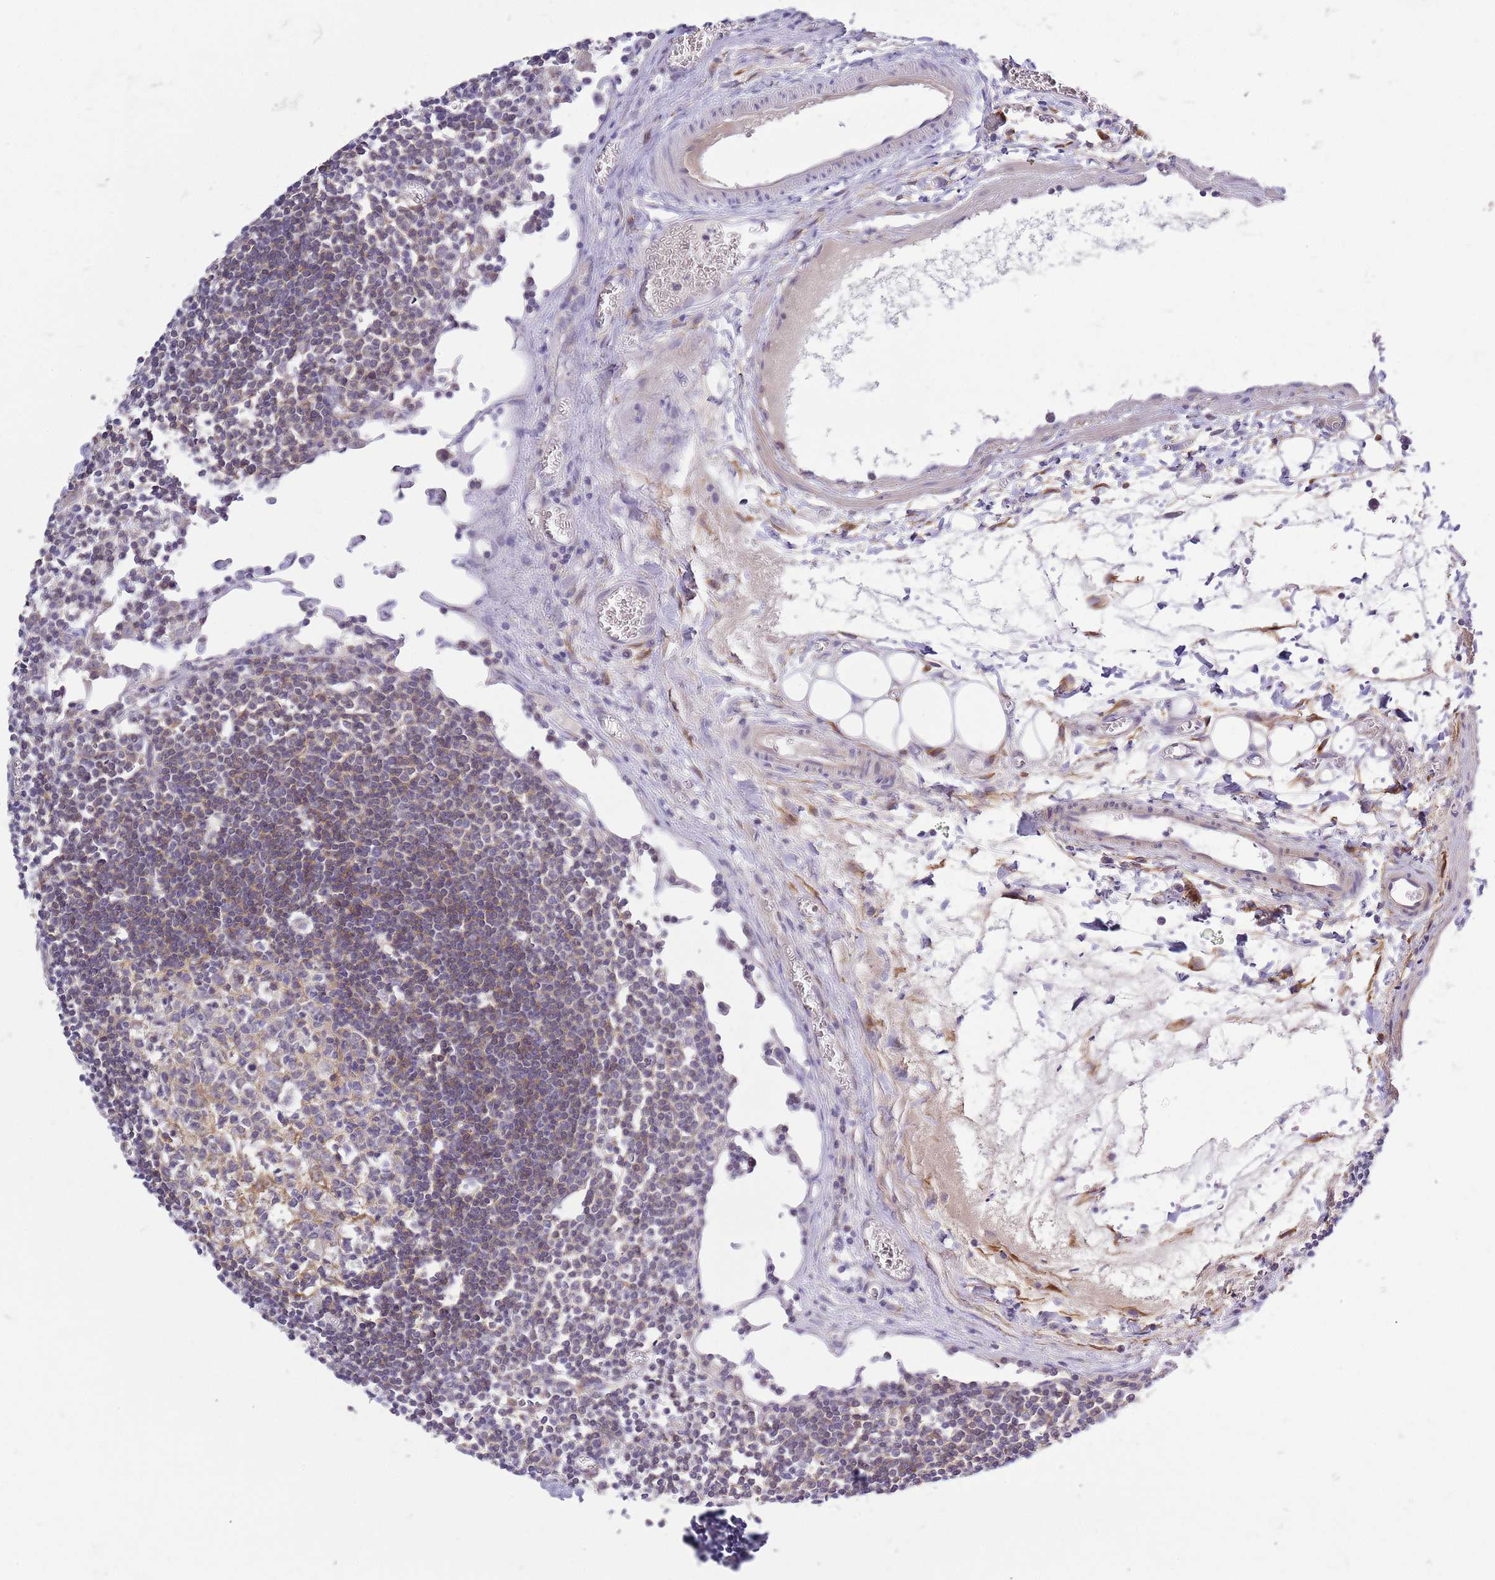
{"staining": {"intensity": "negative", "quantity": "none", "location": "none"}, "tissue": "lymph node", "cell_type": "Germinal center cells", "image_type": "normal", "snomed": [{"axis": "morphology", "description": "Normal tissue, NOS"}, {"axis": "topography", "description": "Lymph node"}], "caption": "Immunohistochemical staining of unremarkable lymph node exhibits no significant expression in germinal center cells.", "gene": "RFK", "patient": {"sex": "female", "age": 11}}